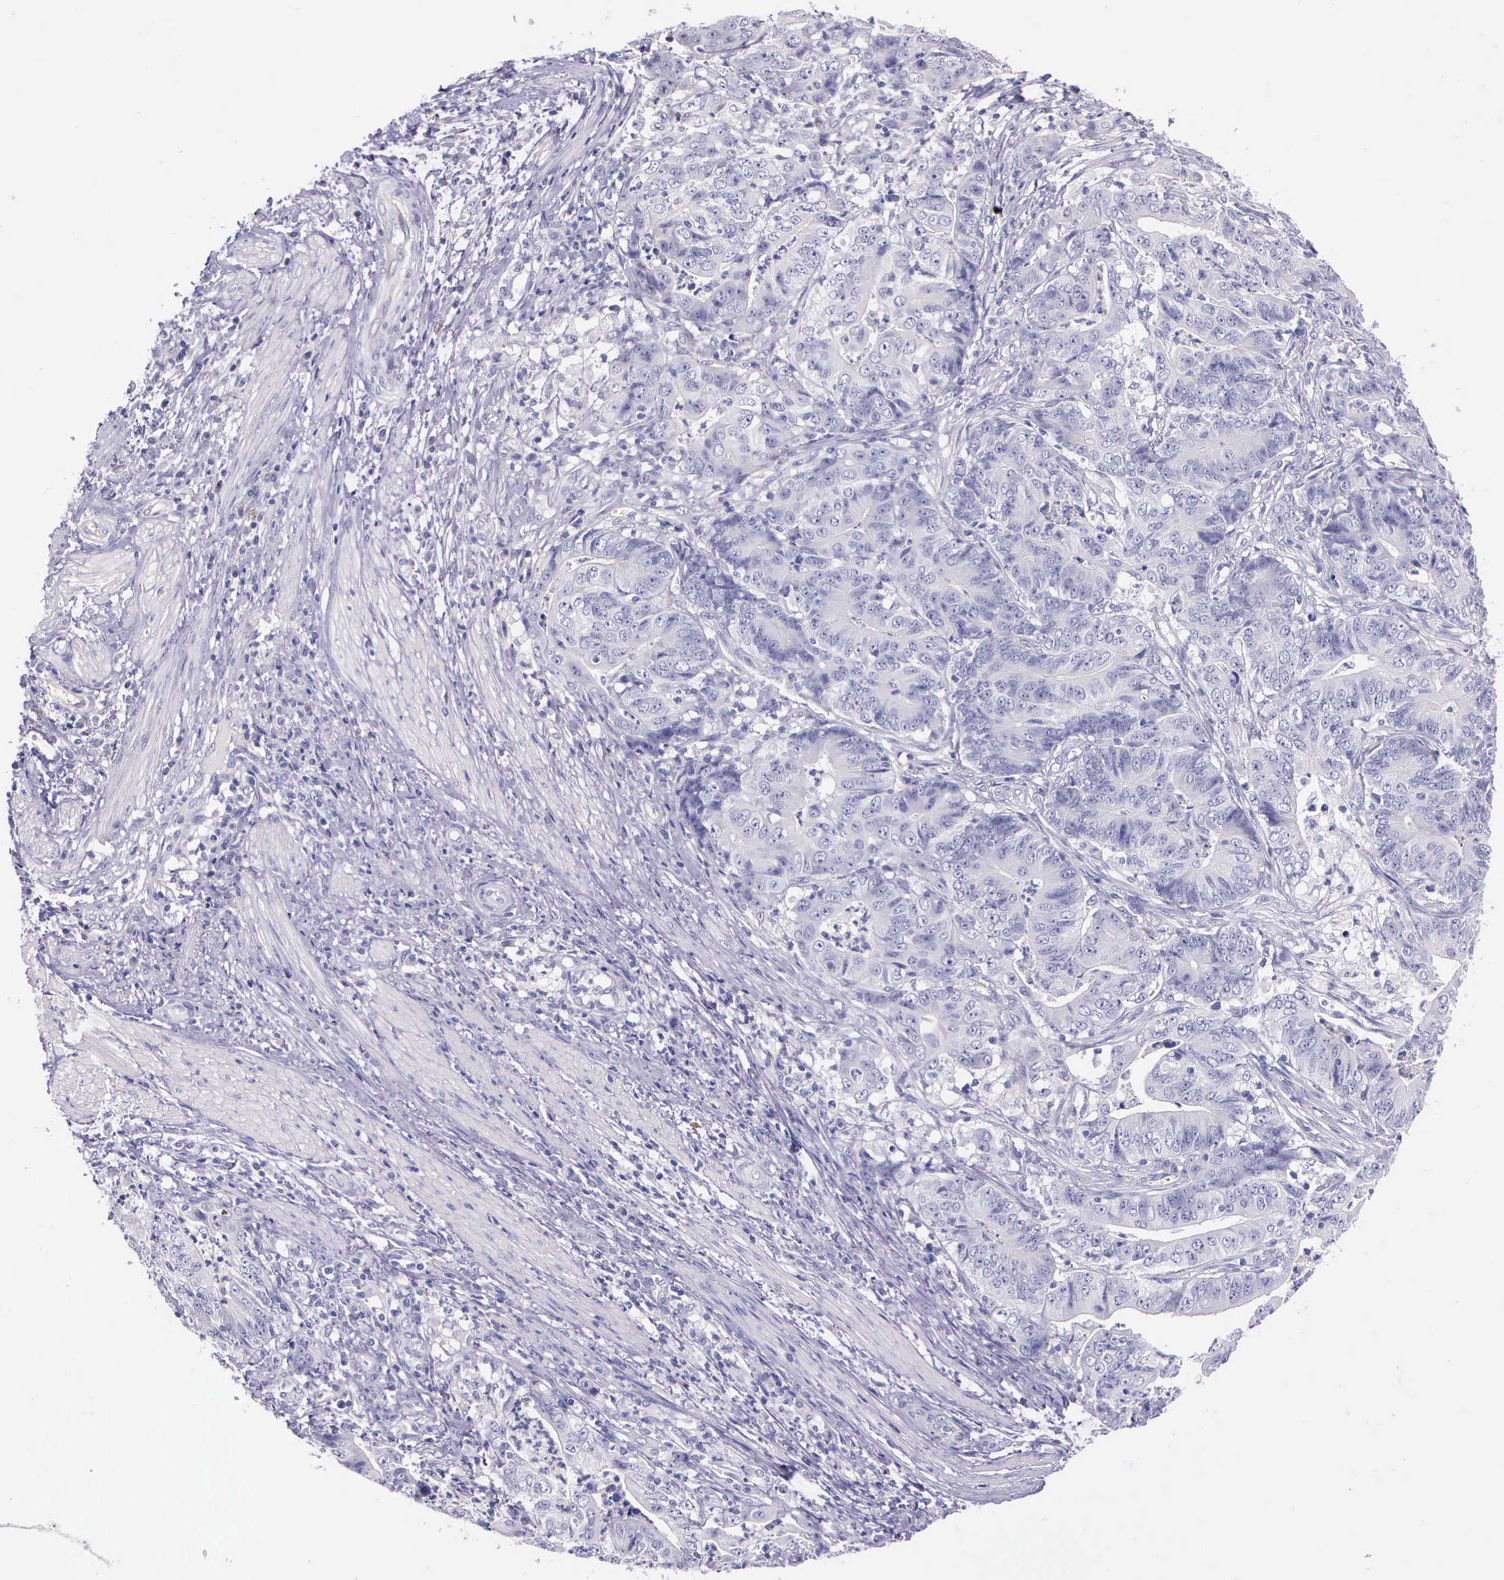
{"staining": {"intensity": "negative", "quantity": "none", "location": "none"}, "tissue": "stomach cancer", "cell_type": "Tumor cells", "image_type": "cancer", "snomed": [{"axis": "morphology", "description": "Adenocarcinoma, NOS"}, {"axis": "topography", "description": "Stomach, lower"}], "caption": "Immunohistochemistry photomicrograph of human stomach adenocarcinoma stained for a protein (brown), which displays no staining in tumor cells. (DAB (3,3'-diaminobenzidine) immunohistochemistry, high magnification).", "gene": "THSD7A", "patient": {"sex": "female", "age": 86}}